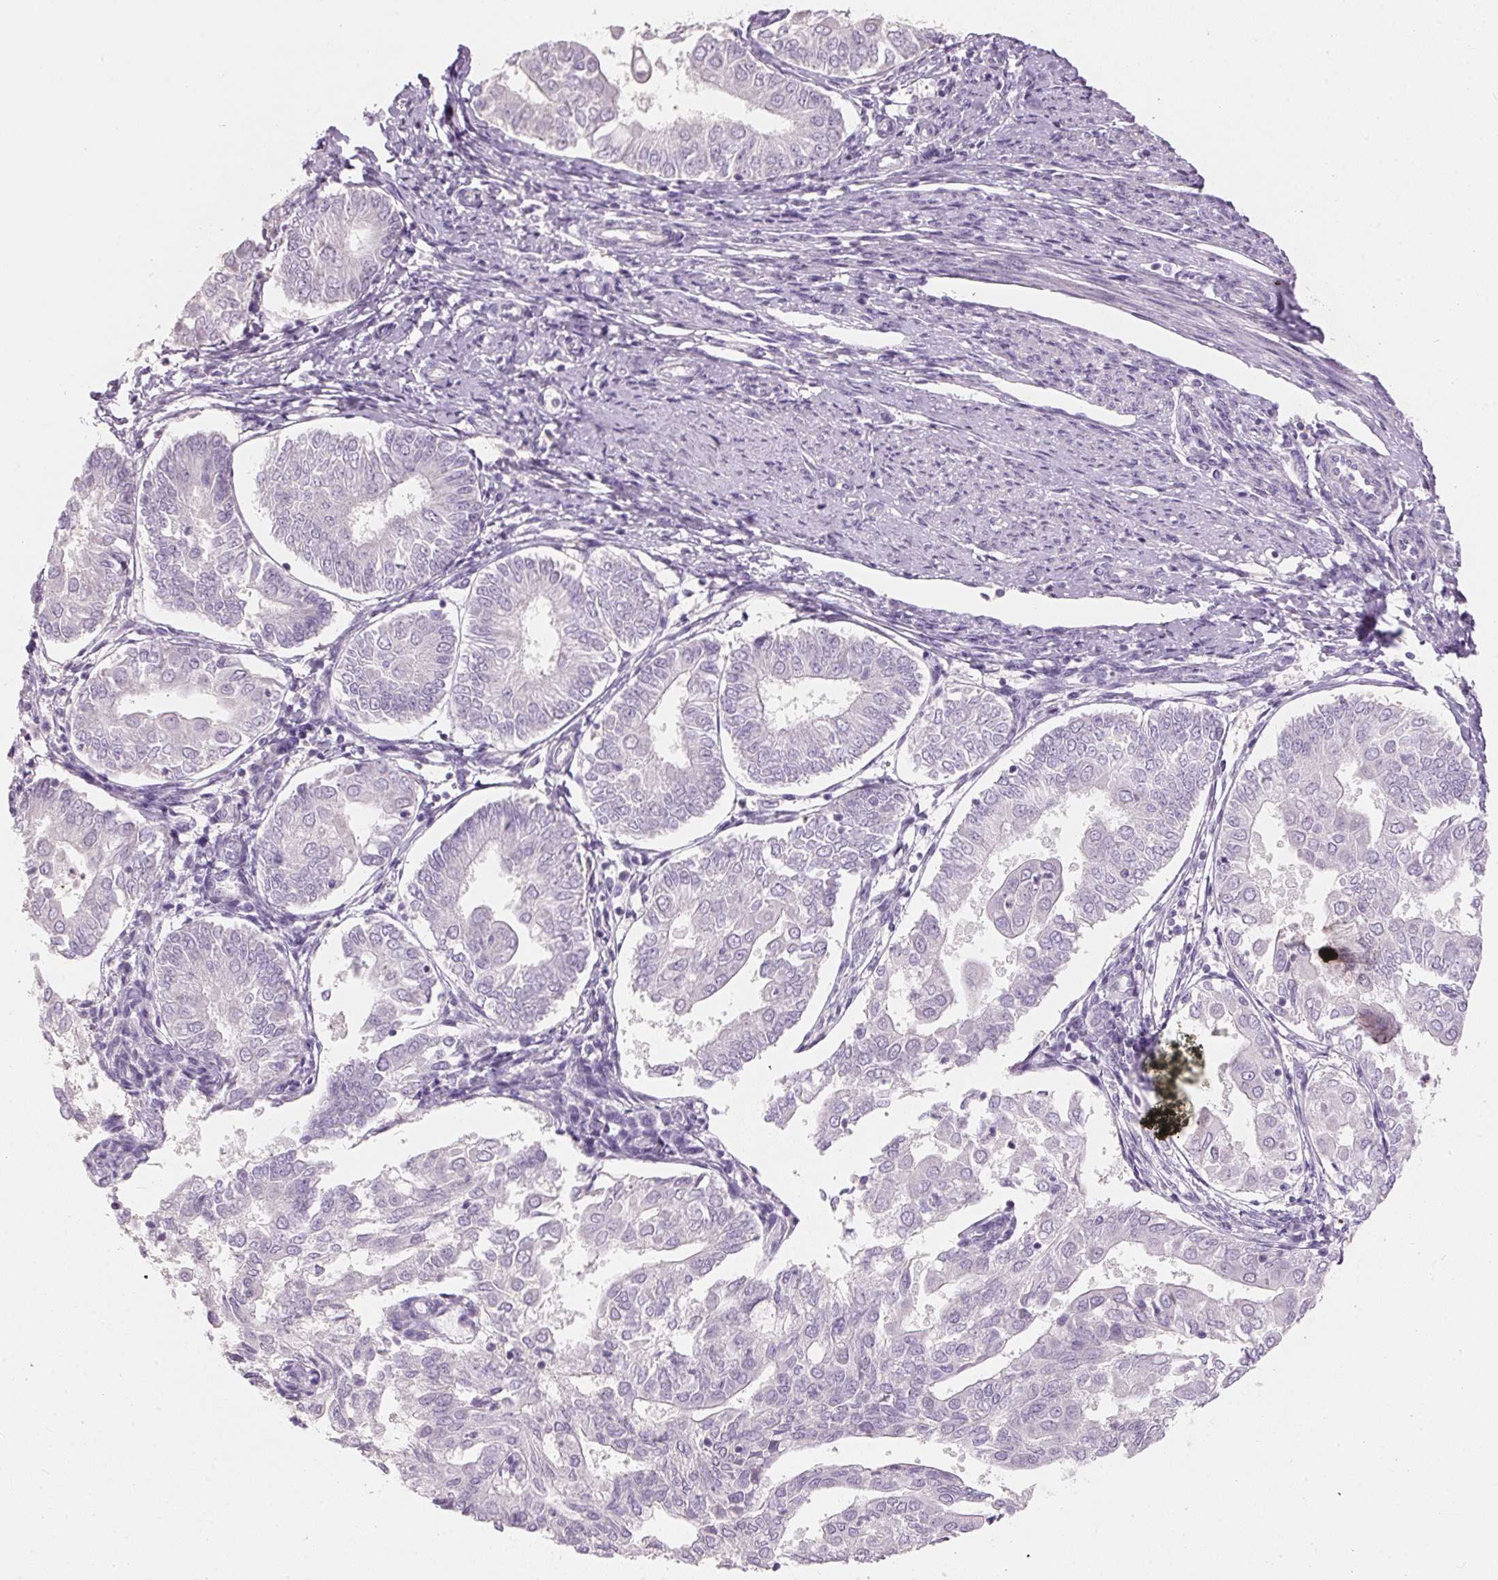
{"staining": {"intensity": "negative", "quantity": "none", "location": "none"}, "tissue": "endometrial cancer", "cell_type": "Tumor cells", "image_type": "cancer", "snomed": [{"axis": "morphology", "description": "Adenocarcinoma, NOS"}, {"axis": "topography", "description": "Endometrium"}], "caption": "There is no significant staining in tumor cells of adenocarcinoma (endometrial).", "gene": "HSD17B1", "patient": {"sex": "female", "age": 68}}